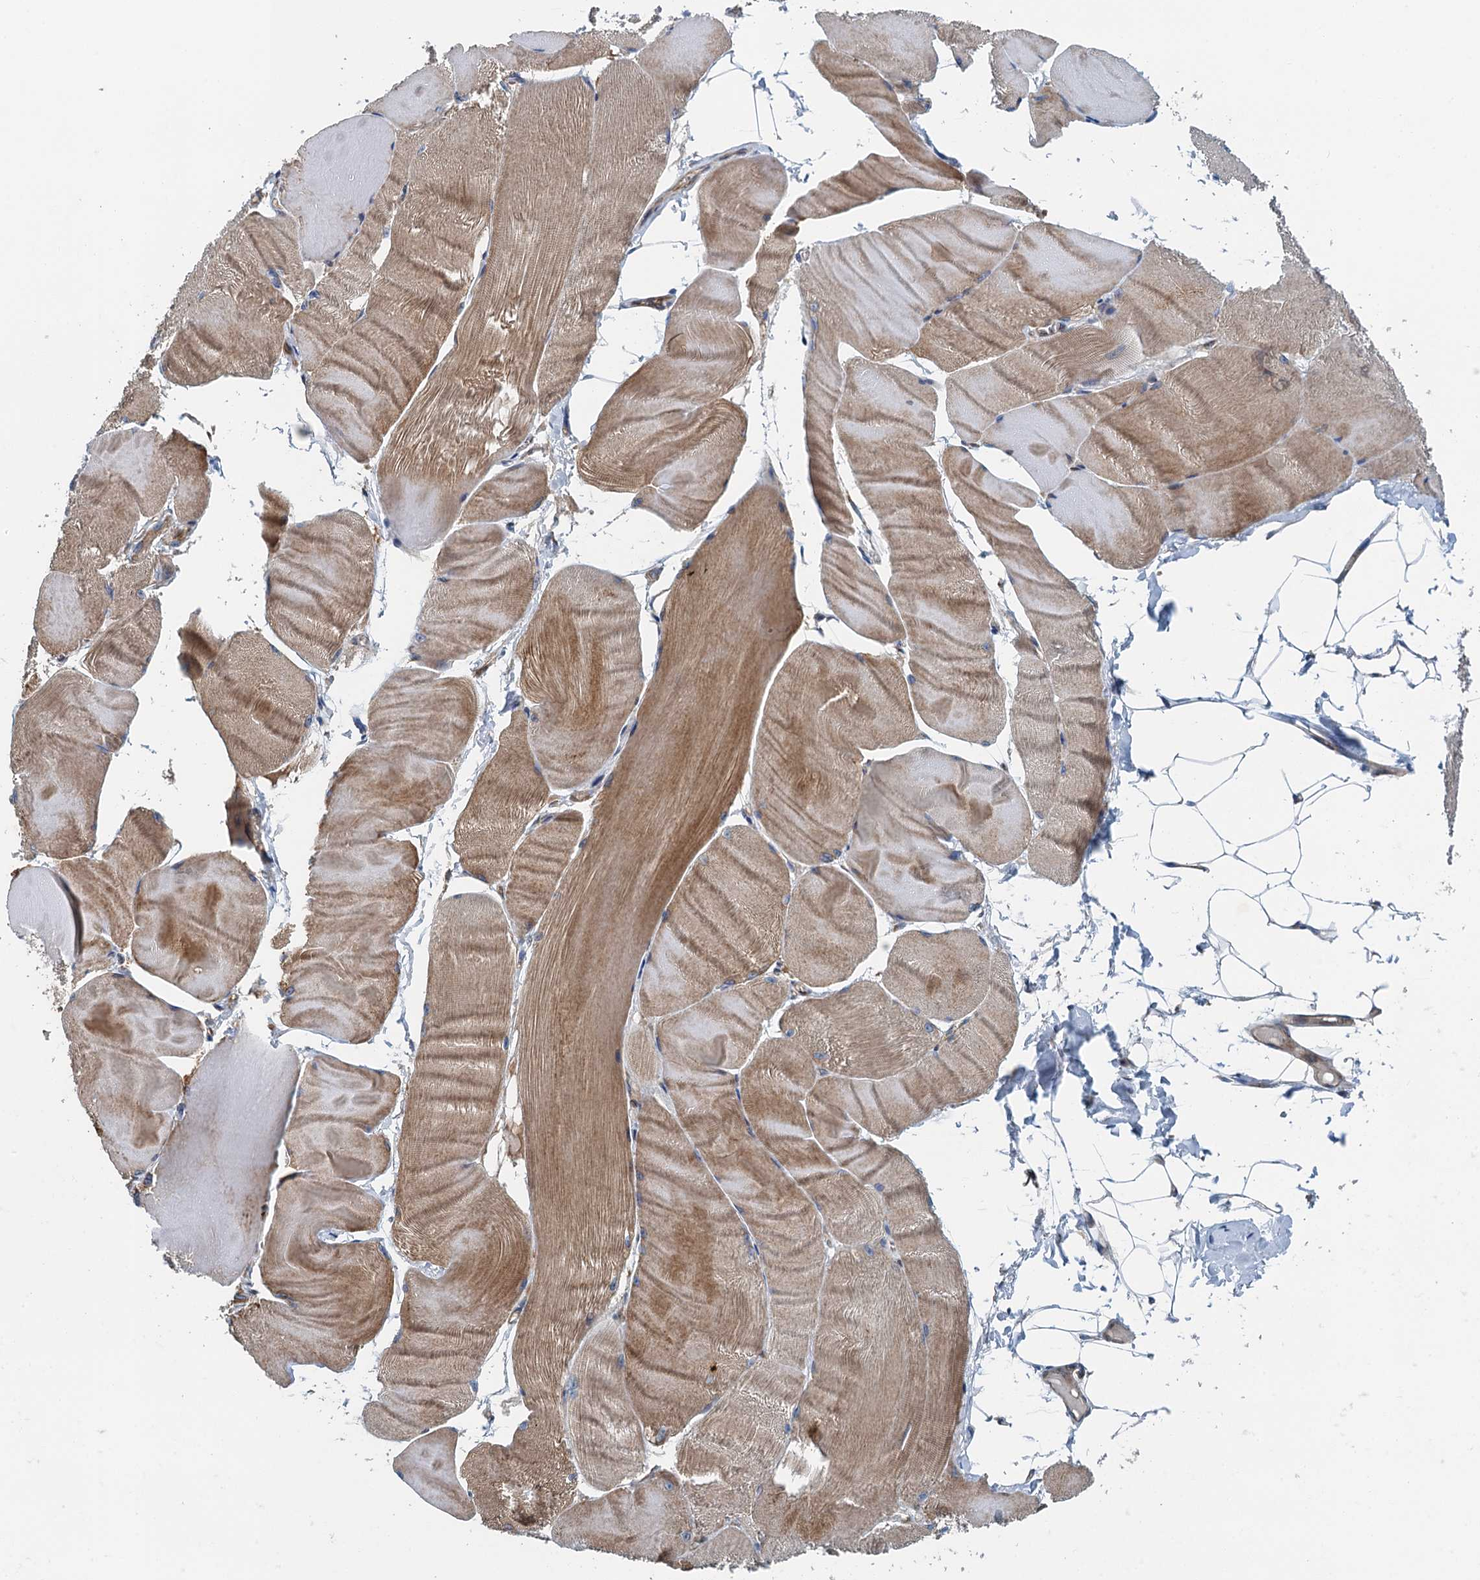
{"staining": {"intensity": "moderate", "quantity": "25%-75%", "location": "cytoplasmic/membranous"}, "tissue": "skeletal muscle", "cell_type": "Myocytes", "image_type": "normal", "snomed": [{"axis": "morphology", "description": "Normal tissue, NOS"}, {"axis": "morphology", "description": "Basal cell carcinoma"}, {"axis": "topography", "description": "Skeletal muscle"}], "caption": "A histopathology image showing moderate cytoplasmic/membranous staining in about 25%-75% of myocytes in benign skeletal muscle, as visualized by brown immunohistochemical staining.", "gene": "PPP1R14D", "patient": {"sex": "female", "age": 64}}